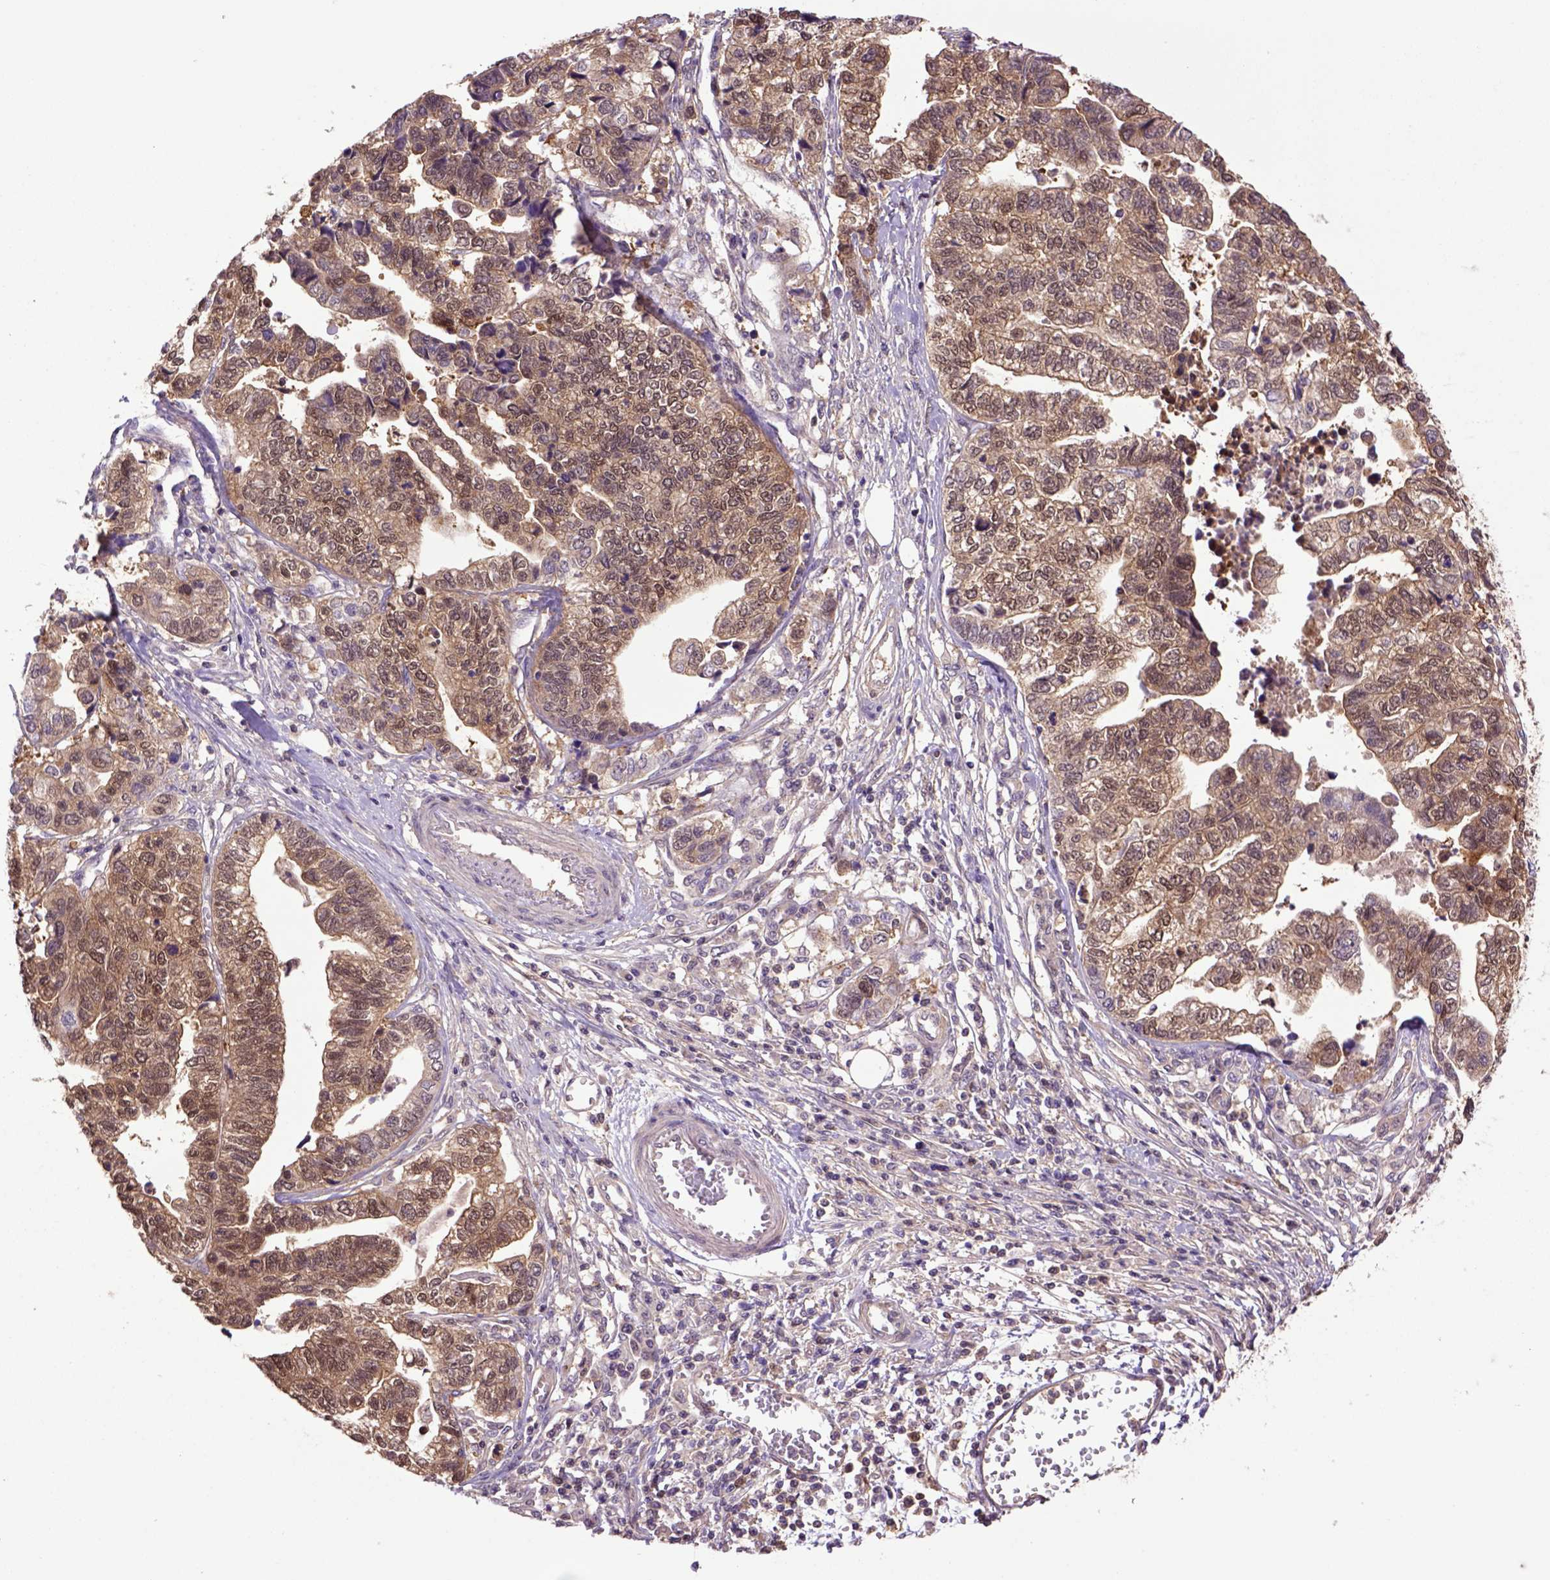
{"staining": {"intensity": "moderate", "quantity": ">75%", "location": "cytoplasmic/membranous"}, "tissue": "stomach cancer", "cell_type": "Tumor cells", "image_type": "cancer", "snomed": [{"axis": "morphology", "description": "Adenocarcinoma, NOS"}, {"axis": "topography", "description": "Stomach, upper"}], "caption": "This image exhibits stomach cancer (adenocarcinoma) stained with IHC to label a protein in brown. The cytoplasmic/membranous of tumor cells show moderate positivity for the protein. Nuclei are counter-stained blue.", "gene": "HSPBP1", "patient": {"sex": "female", "age": 67}}